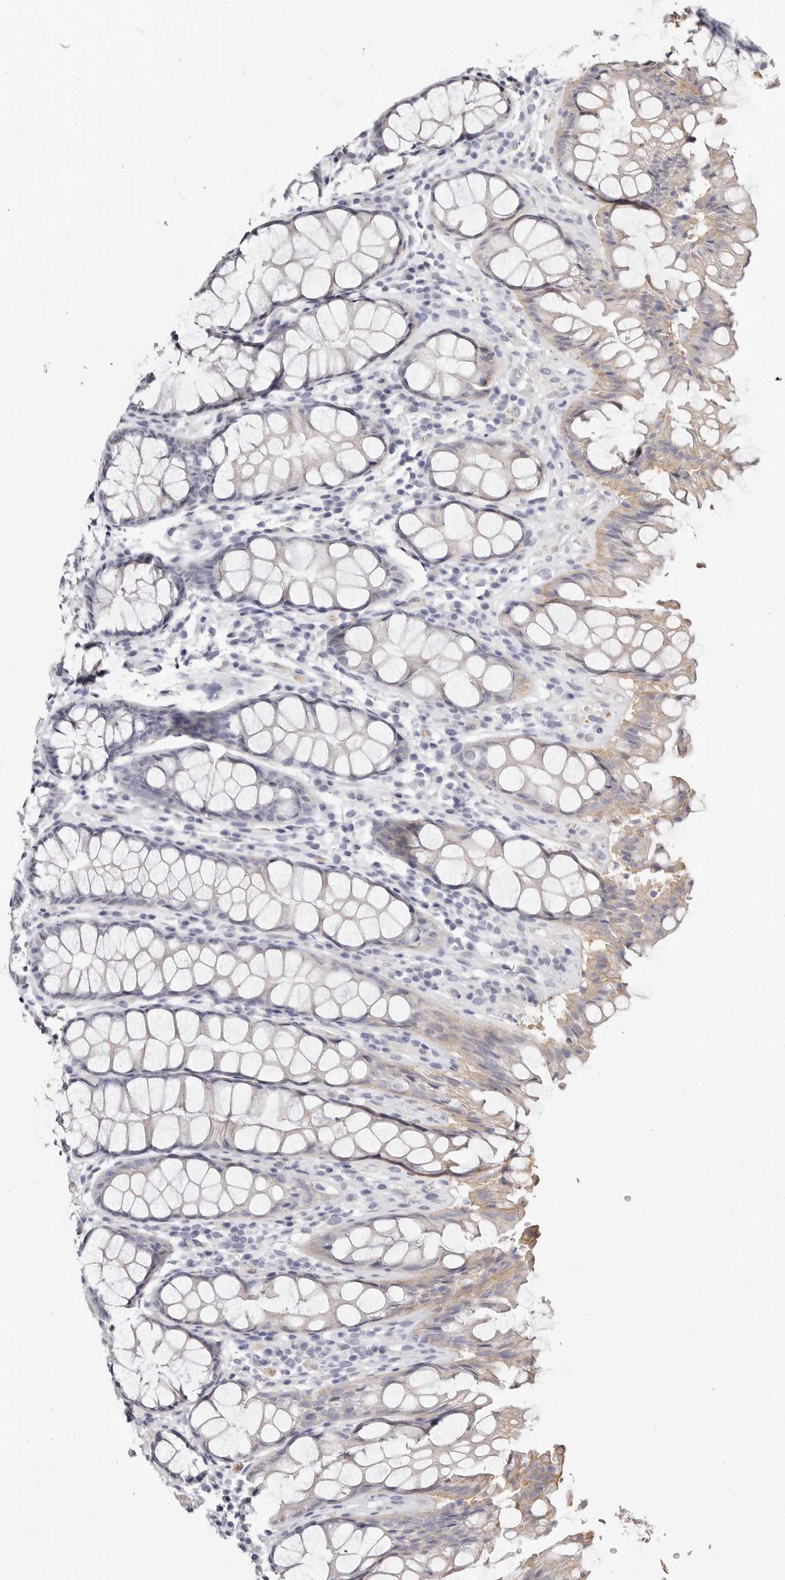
{"staining": {"intensity": "weak", "quantity": "<25%", "location": "cytoplasmic/membranous"}, "tissue": "rectum", "cell_type": "Glandular cells", "image_type": "normal", "snomed": [{"axis": "morphology", "description": "Normal tissue, NOS"}, {"axis": "topography", "description": "Rectum"}], "caption": "High power microscopy histopathology image of an immunohistochemistry (IHC) micrograph of benign rectum, revealing no significant expression in glandular cells. (DAB immunohistochemistry with hematoxylin counter stain).", "gene": "AKNAD1", "patient": {"sex": "male", "age": 64}}